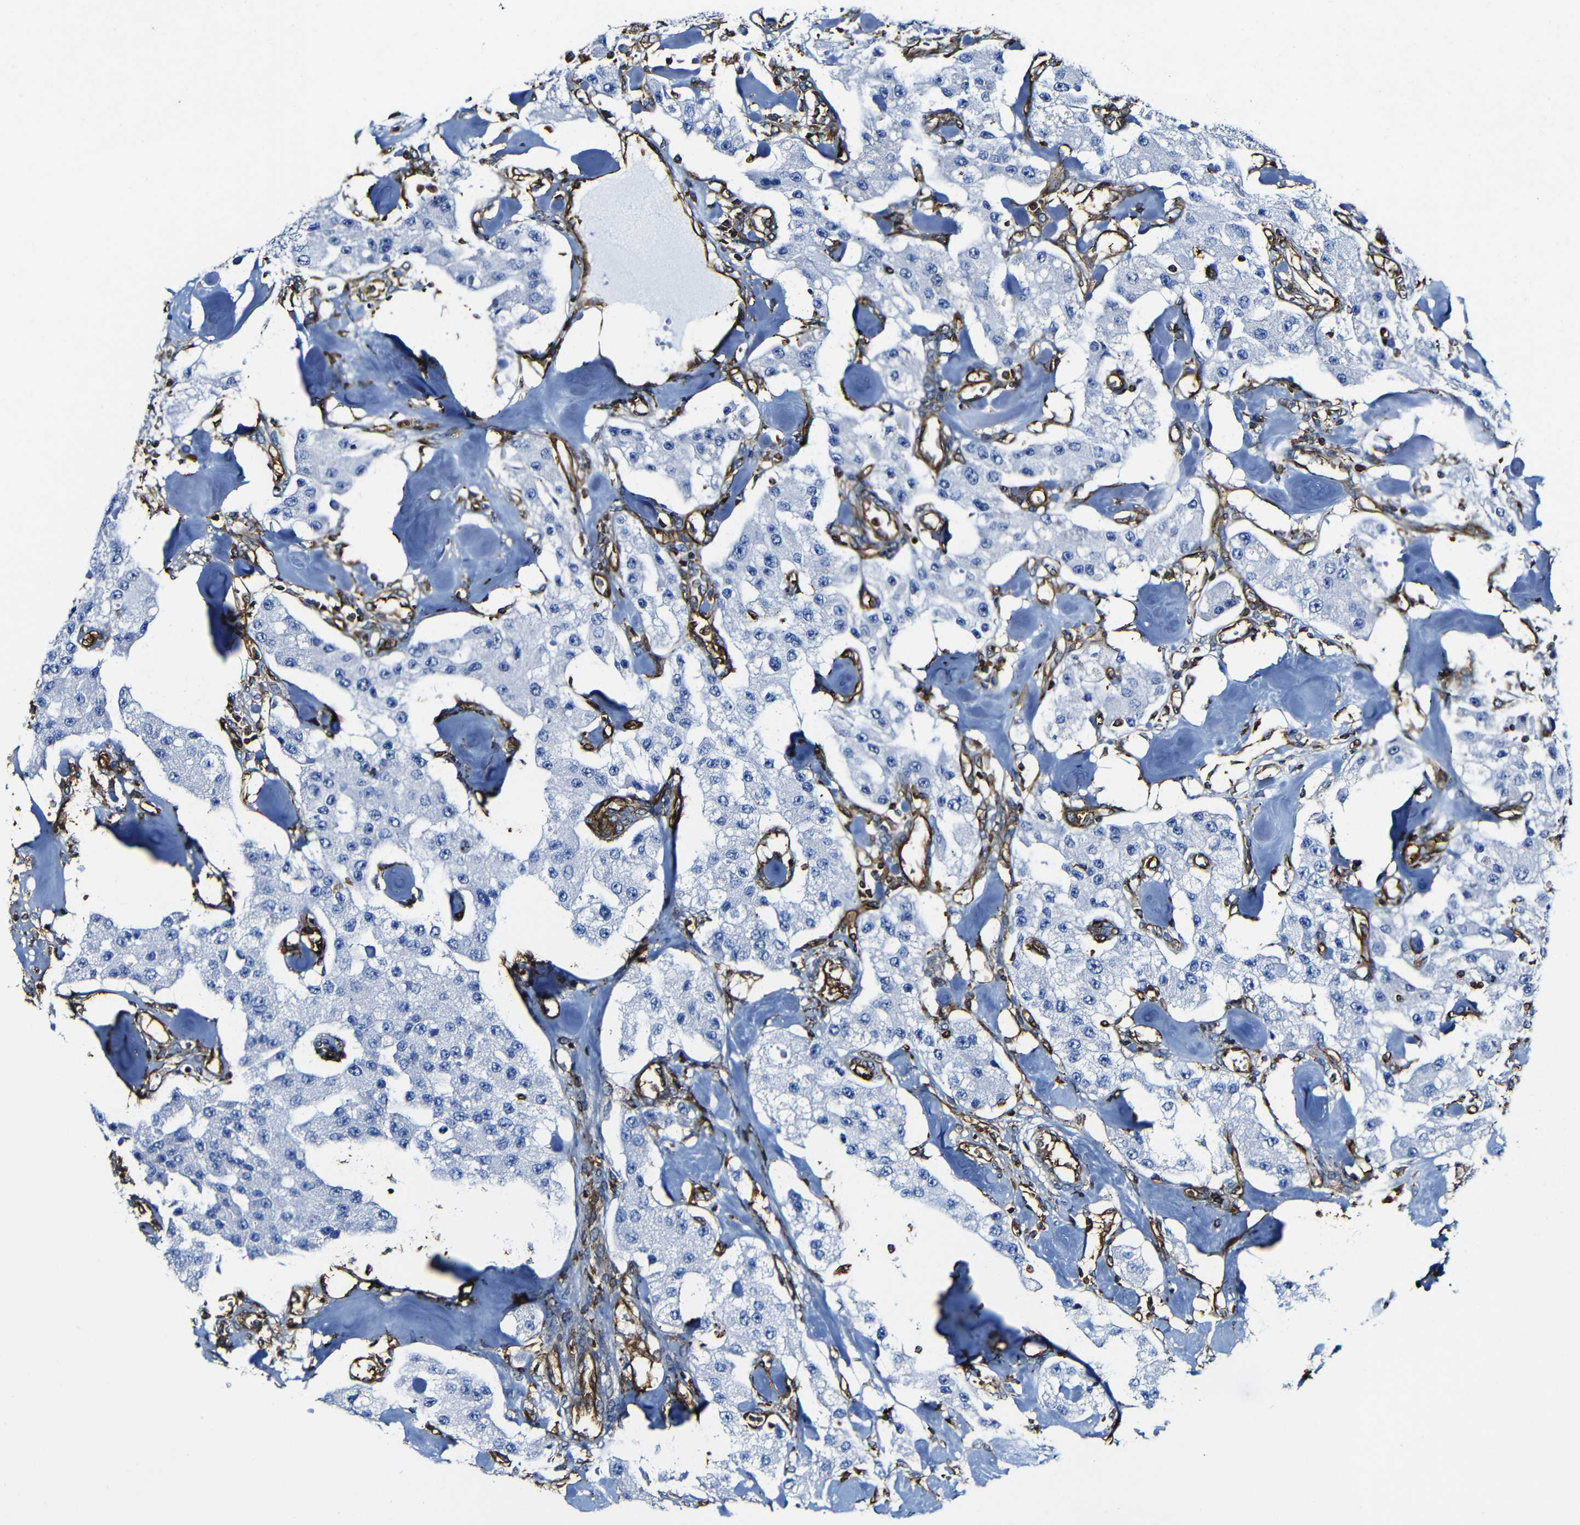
{"staining": {"intensity": "negative", "quantity": "none", "location": "none"}, "tissue": "carcinoid", "cell_type": "Tumor cells", "image_type": "cancer", "snomed": [{"axis": "morphology", "description": "Carcinoid, malignant, NOS"}, {"axis": "topography", "description": "Pancreas"}], "caption": "Micrograph shows no protein staining in tumor cells of carcinoid tissue. (DAB IHC visualized using brightfield microscopy, high magnification).", "gene": "MSN", "patient": {"sex": "male", "age": 41}}